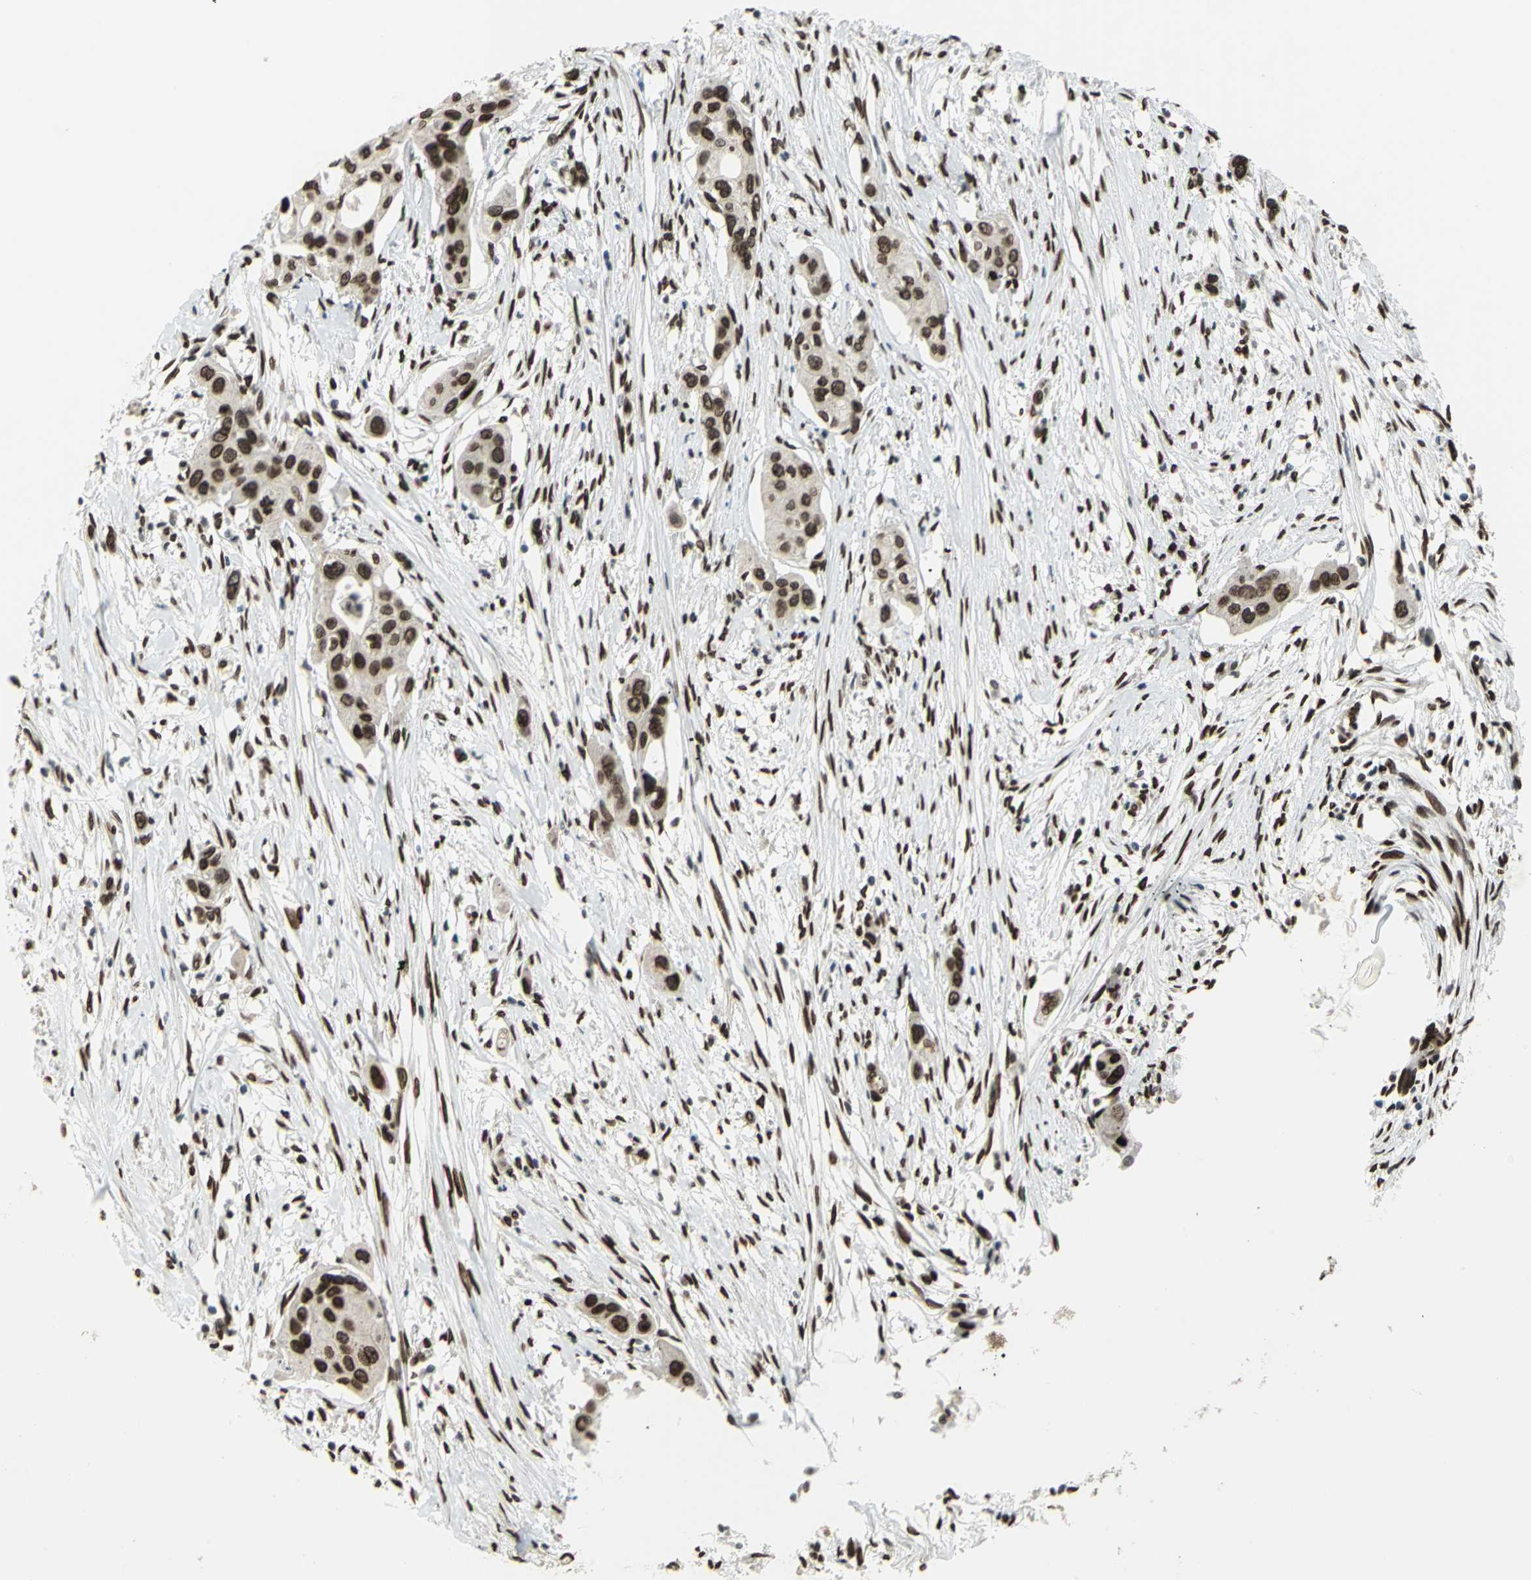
{"staining": {"intensity": "strong", "quantity": ">75%", "location": "nuclear"}, "tissue": "pancreatic cancer", "cell_type": "Tumor cells", "image_type": "cancer", "snomed": [{"axis": "morphology", "description": "Adenocarcinoma, NOS"}, {"axis": "topography", "description": "Pancreas"}], "caption": "This is an image of immunohistochemistry staining of pancreatic cancer (adenocarcinoma), which shows strong expression in the nuclear of tumor cells.", "gene": "ISY1", "patient": {"sex": "female", "age": 60}}